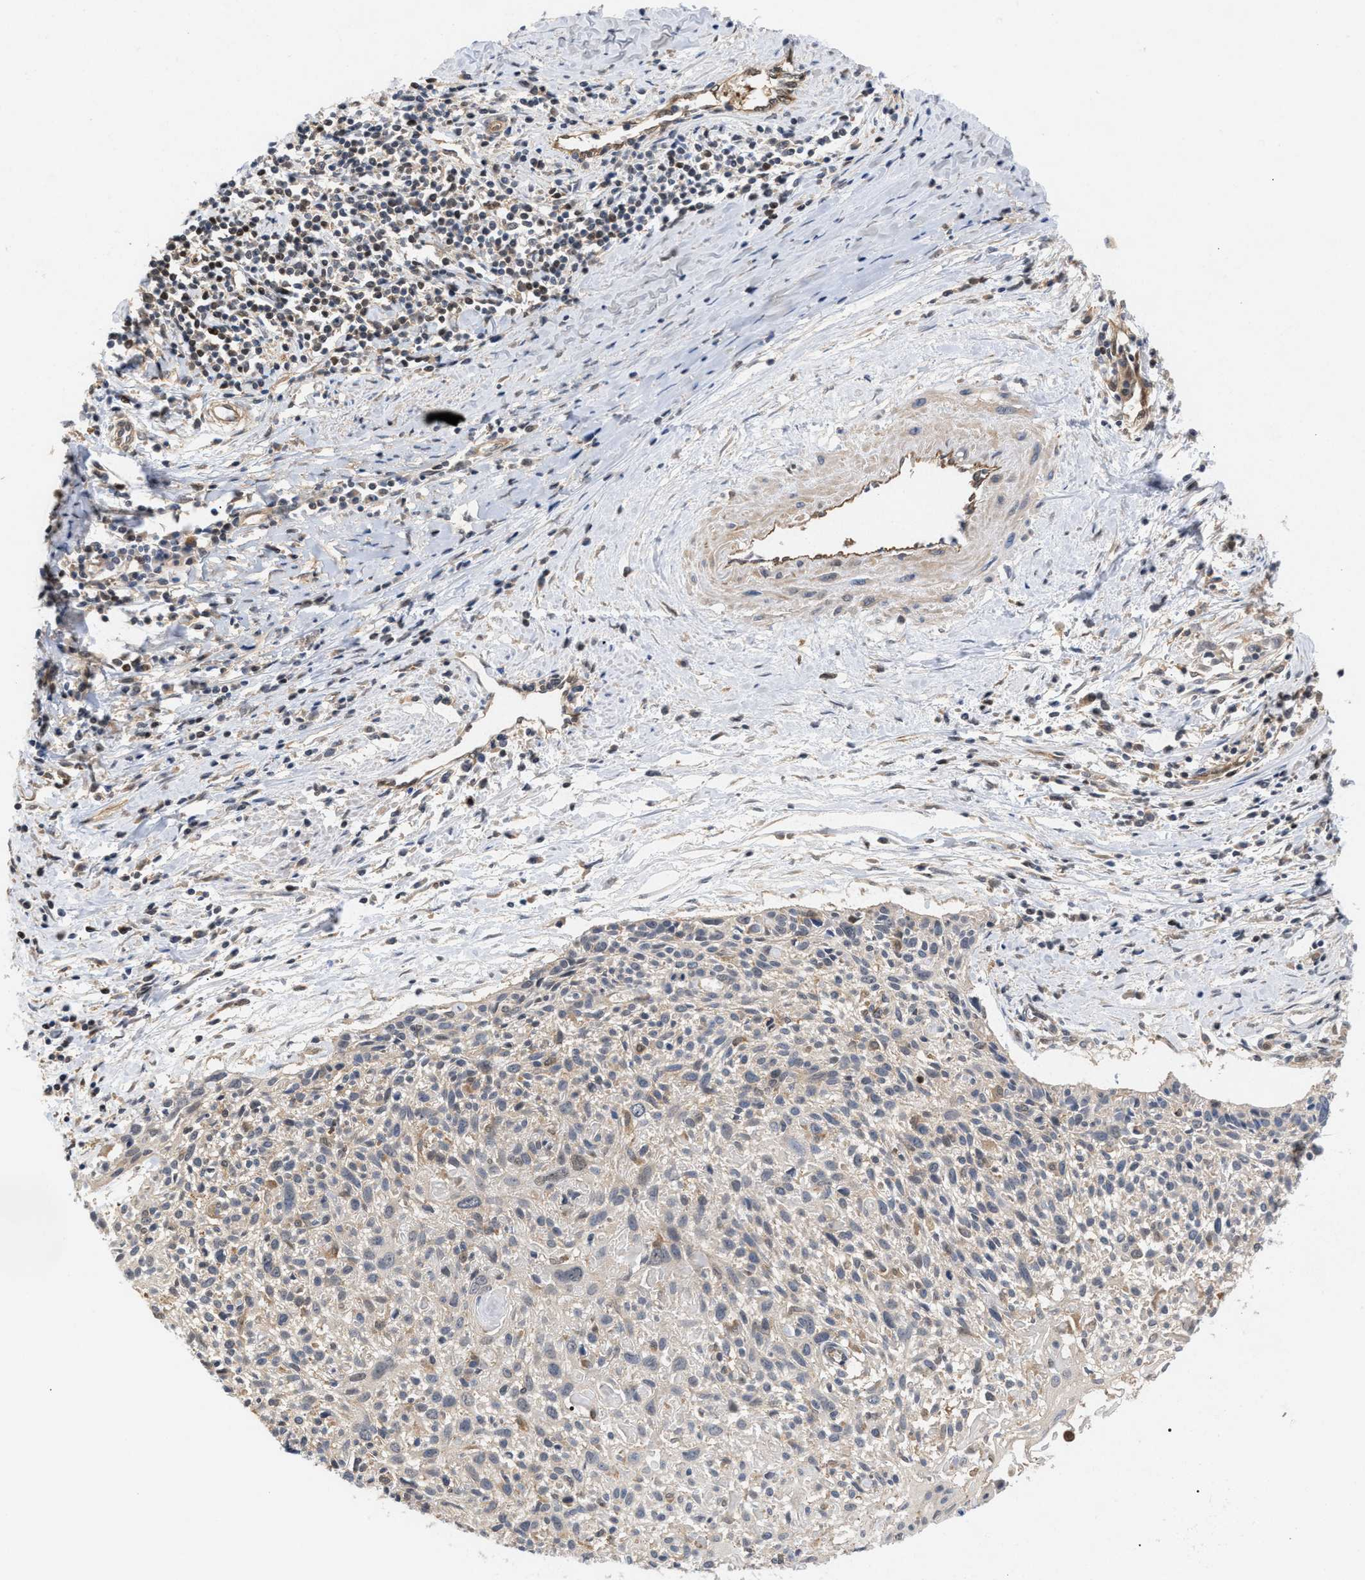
{"staining": {"intensity": "weak", "quantity": "25%-75%", "location": "cytoplasmic/membranous"}, "tissue": "cervical cancer", "cell_type": "Tumor cells", "image_type": "cancer", "snomed": [{"axis": "morphology", "description": "Squamous cell carcinoma, NOS"}, {"axis": "topography", "description": "Cervix"}], "caption": "About 25%-75% of tumor cells in human cervical cancer reveal weak cytoplasmic/membranous protein positivity as visualized by brown immunohistochemical staining.", "gene": "GLOD4", "patient": {"sex": "female", "age": 51}}